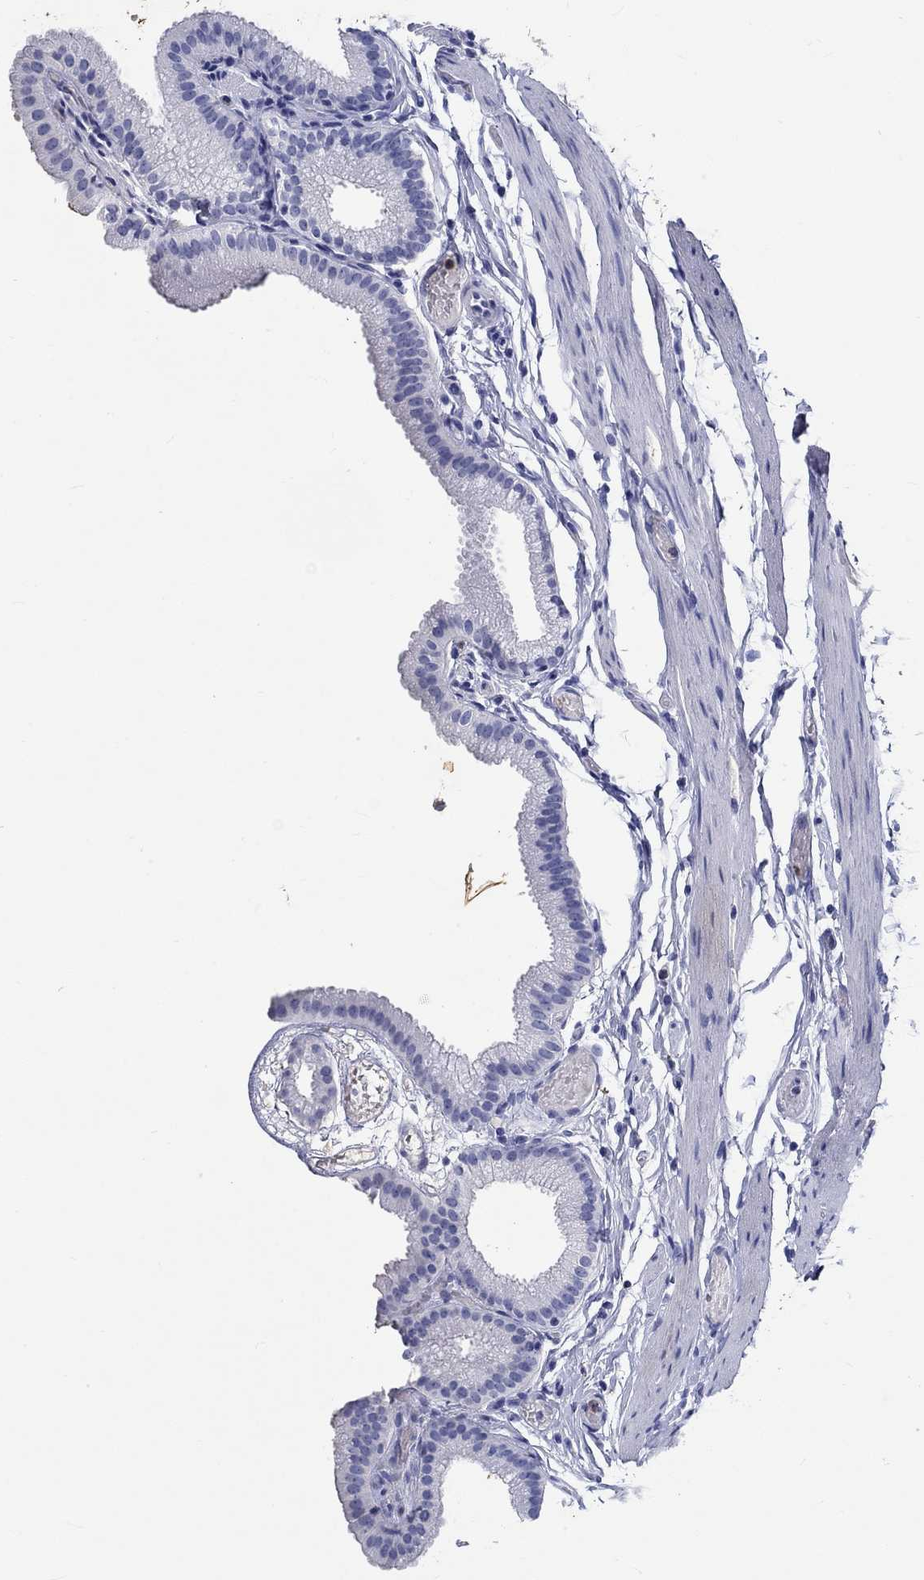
{"staining": {"intensity": "negative", "quantity": "none", "location": "none"}, "tissue": "gallbladder", "cell_type": "Glandular cells", "image_type": "normal", "snomed": [{"axis": "morphology", "description": "Normal tissue, NOS"}, {"axis": "topography", "description": "Gallbladder"}], "caption": "Immunohistochemical staining of normal gallbladder reveals no significant staining in glandular cells.", "gene": "EPX", "patient": {"sex": "female", "age": 45}}